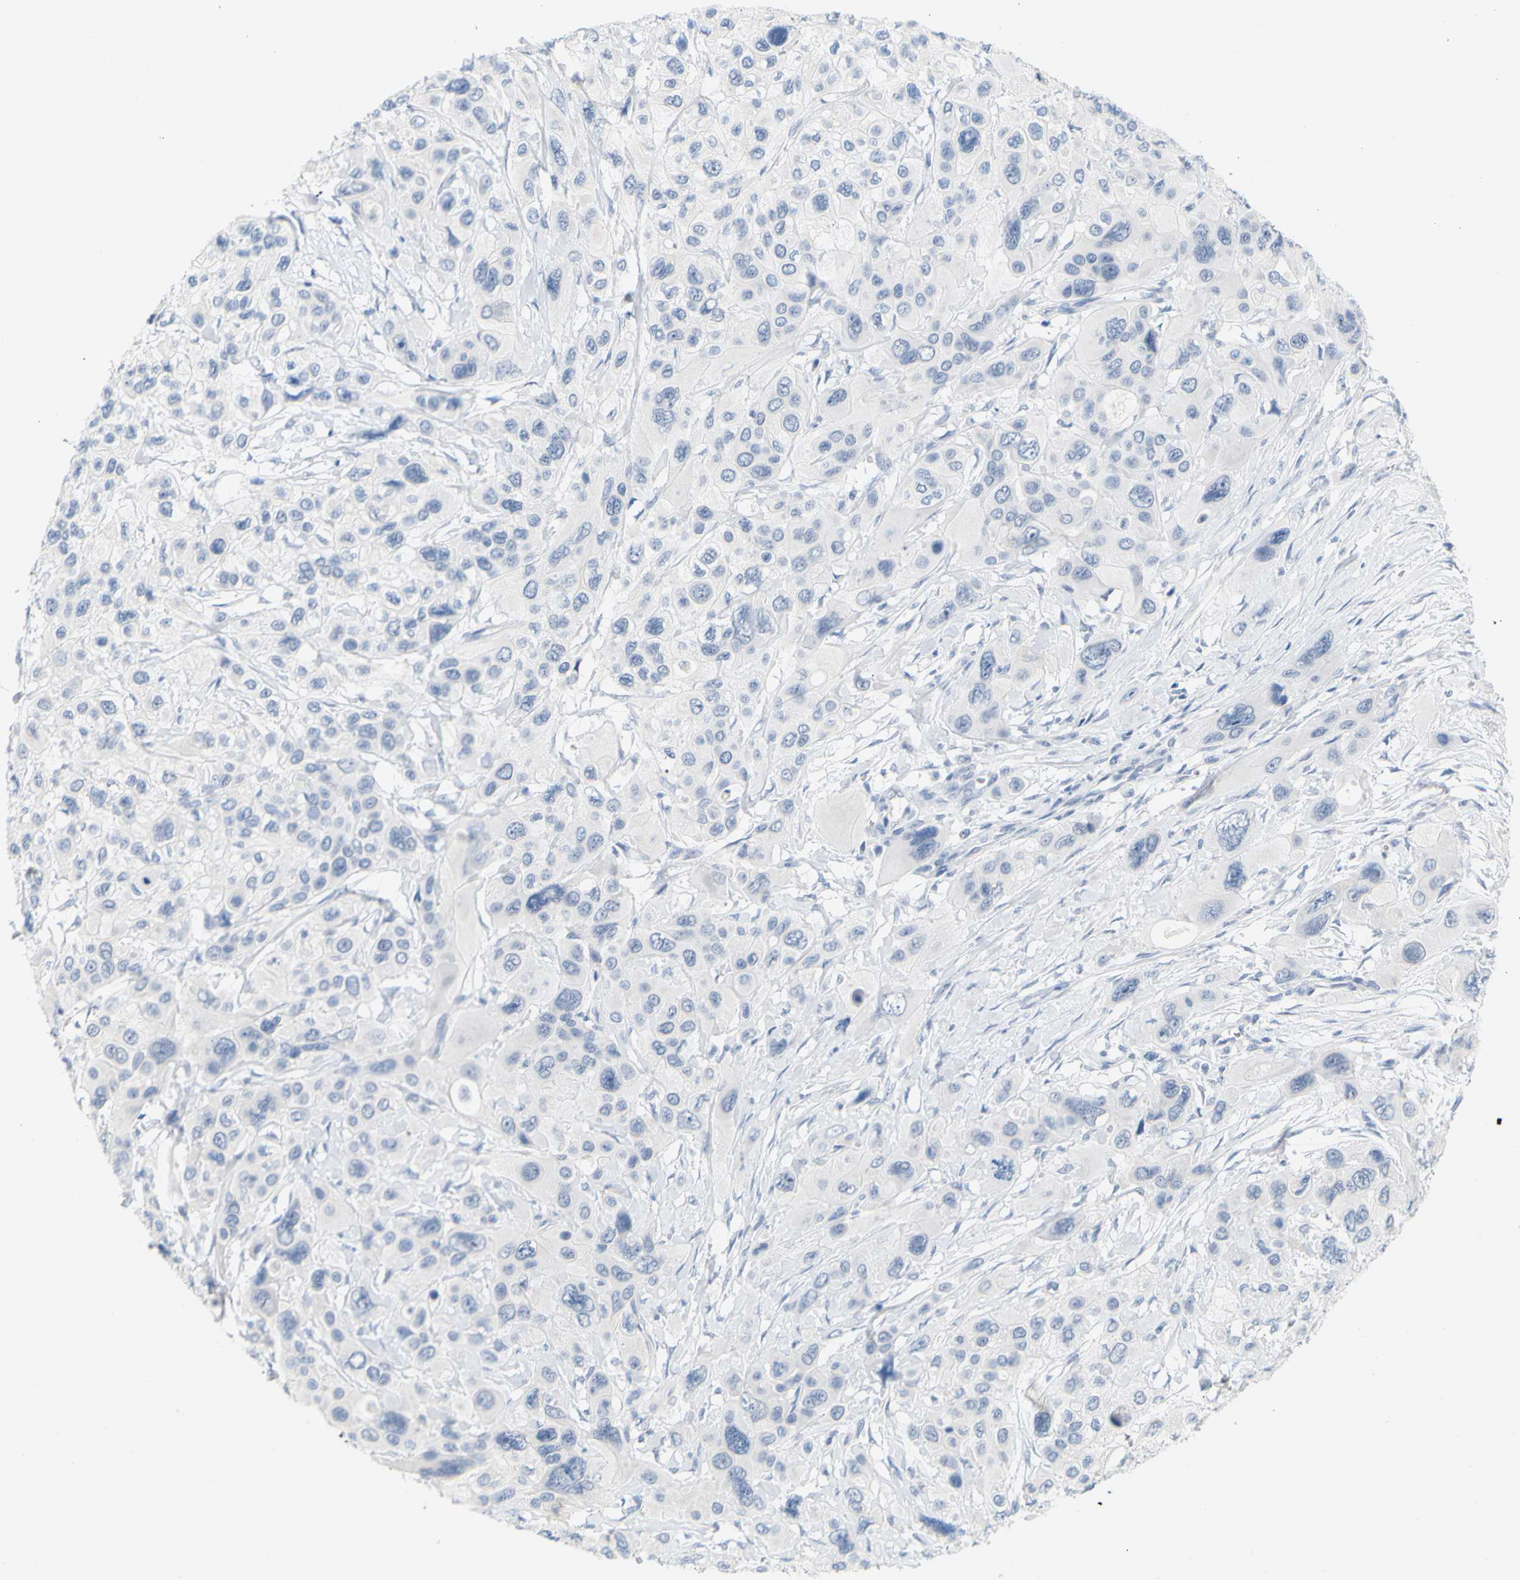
{"staining": {"intensity": "negative", "quantity": "none", "location": "none"}, "tissue": "pancreatic cancer", "cell_type": "Tumor cells", "image_type": "cancer", "snomed": [{"axis": "morphology", "description": "Adenocarcinoma, NOS"}, {"axis": "topography", "description": "Pancreas"}], "caption": "Protein analysis of pancreatic cancer exhibits no significant staining in tumor cells.", "gene": "OPN1SW", "patient": {"sex": "male", "age": 73}}